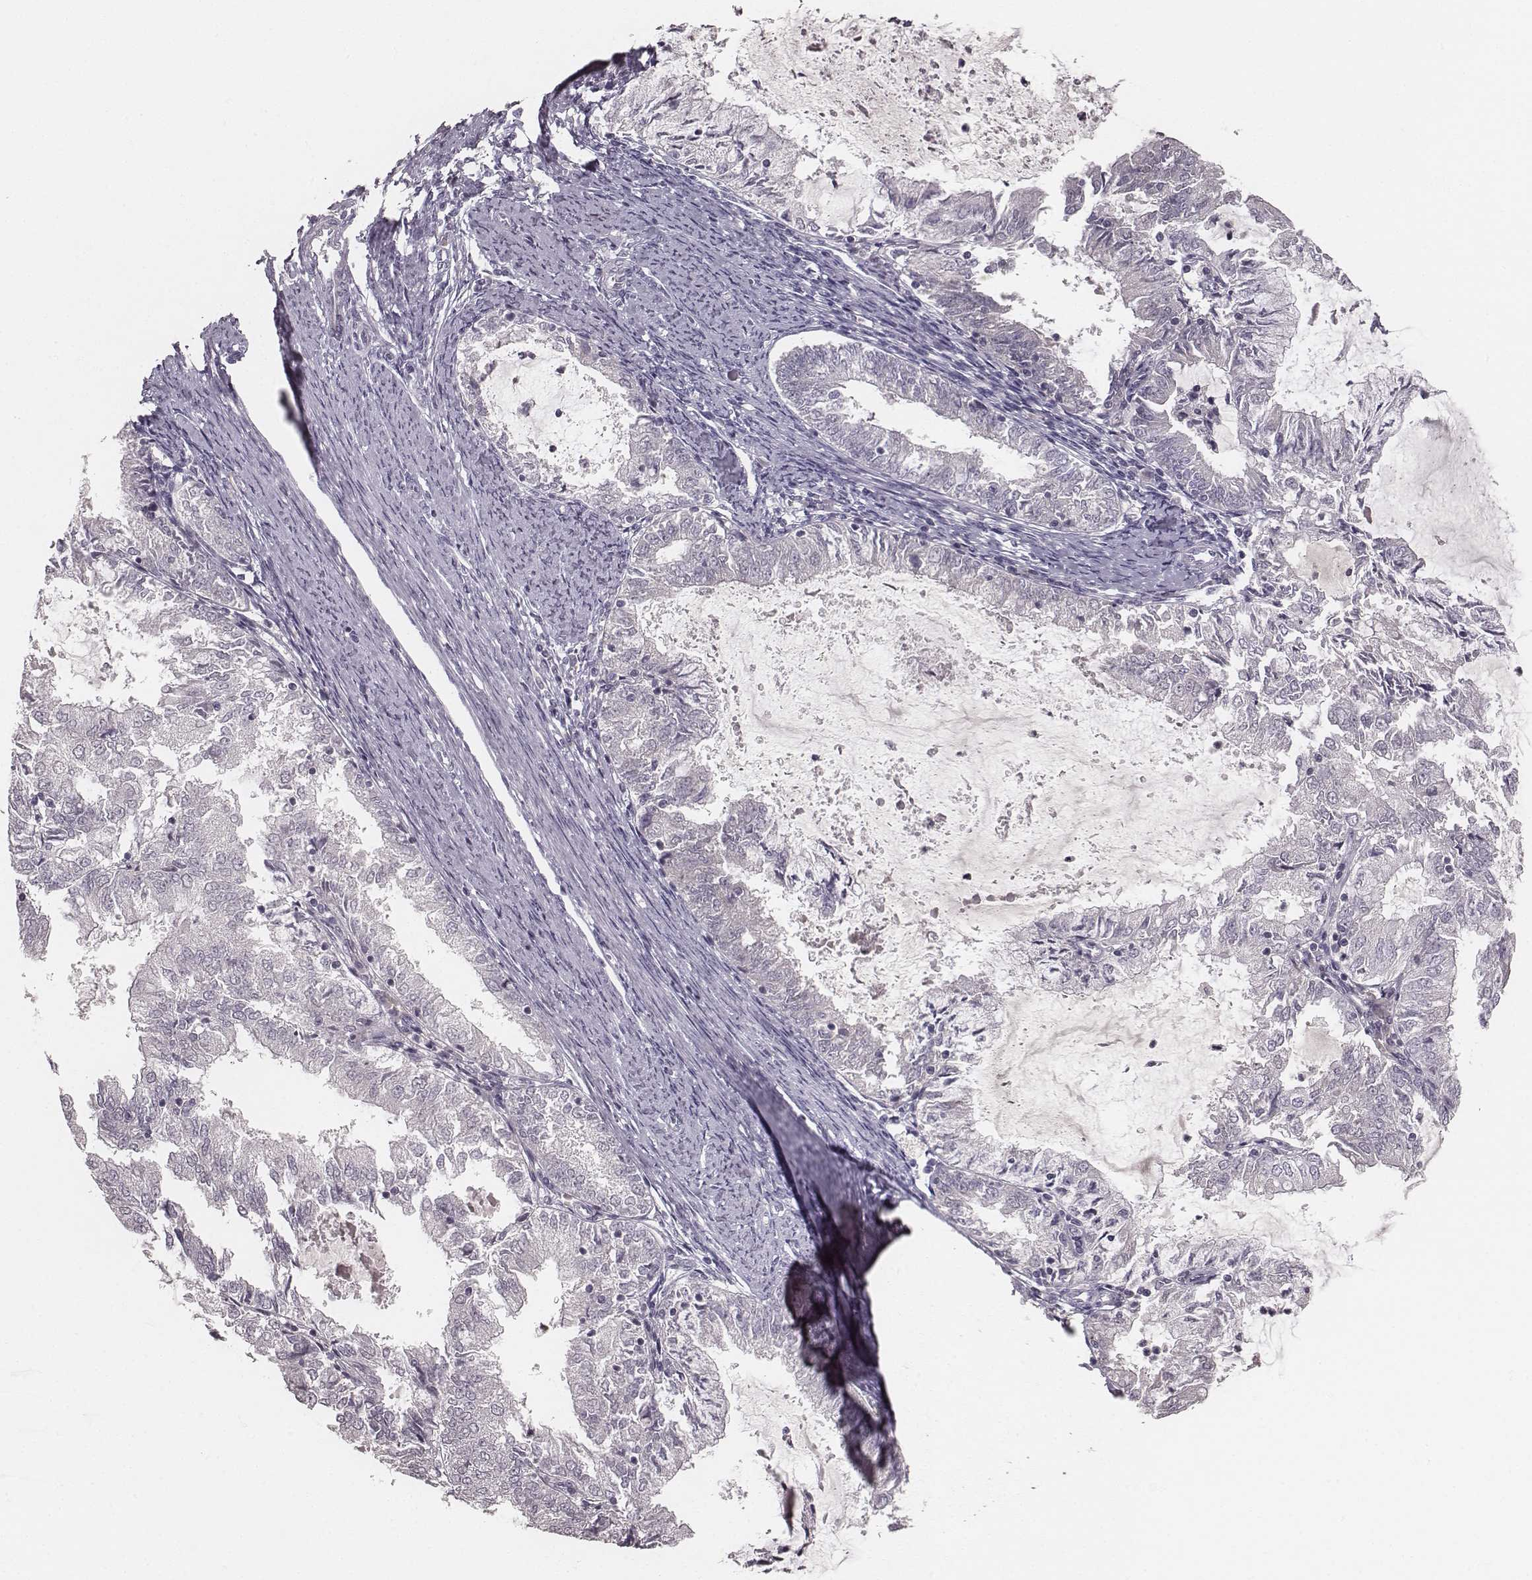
{"staining": {"intensity": "negative", "quantity": "none", "location": "none"}, "tissue": "endometrial cancer", "cell_type": "Tumor cells", "image_type": "cancer", "snomed": [{"axis": "morphology", "description": "Adenocarcinoma, NOS"}, {"axis": "topography", "description": "Endometrium"}], "caption": "Immunohistochemical staining of endometrial adenocarcinoma displays no significant expression in tumor cells.", "gene": "LY6K", "patient": {"sex": "female", "age": 57}}